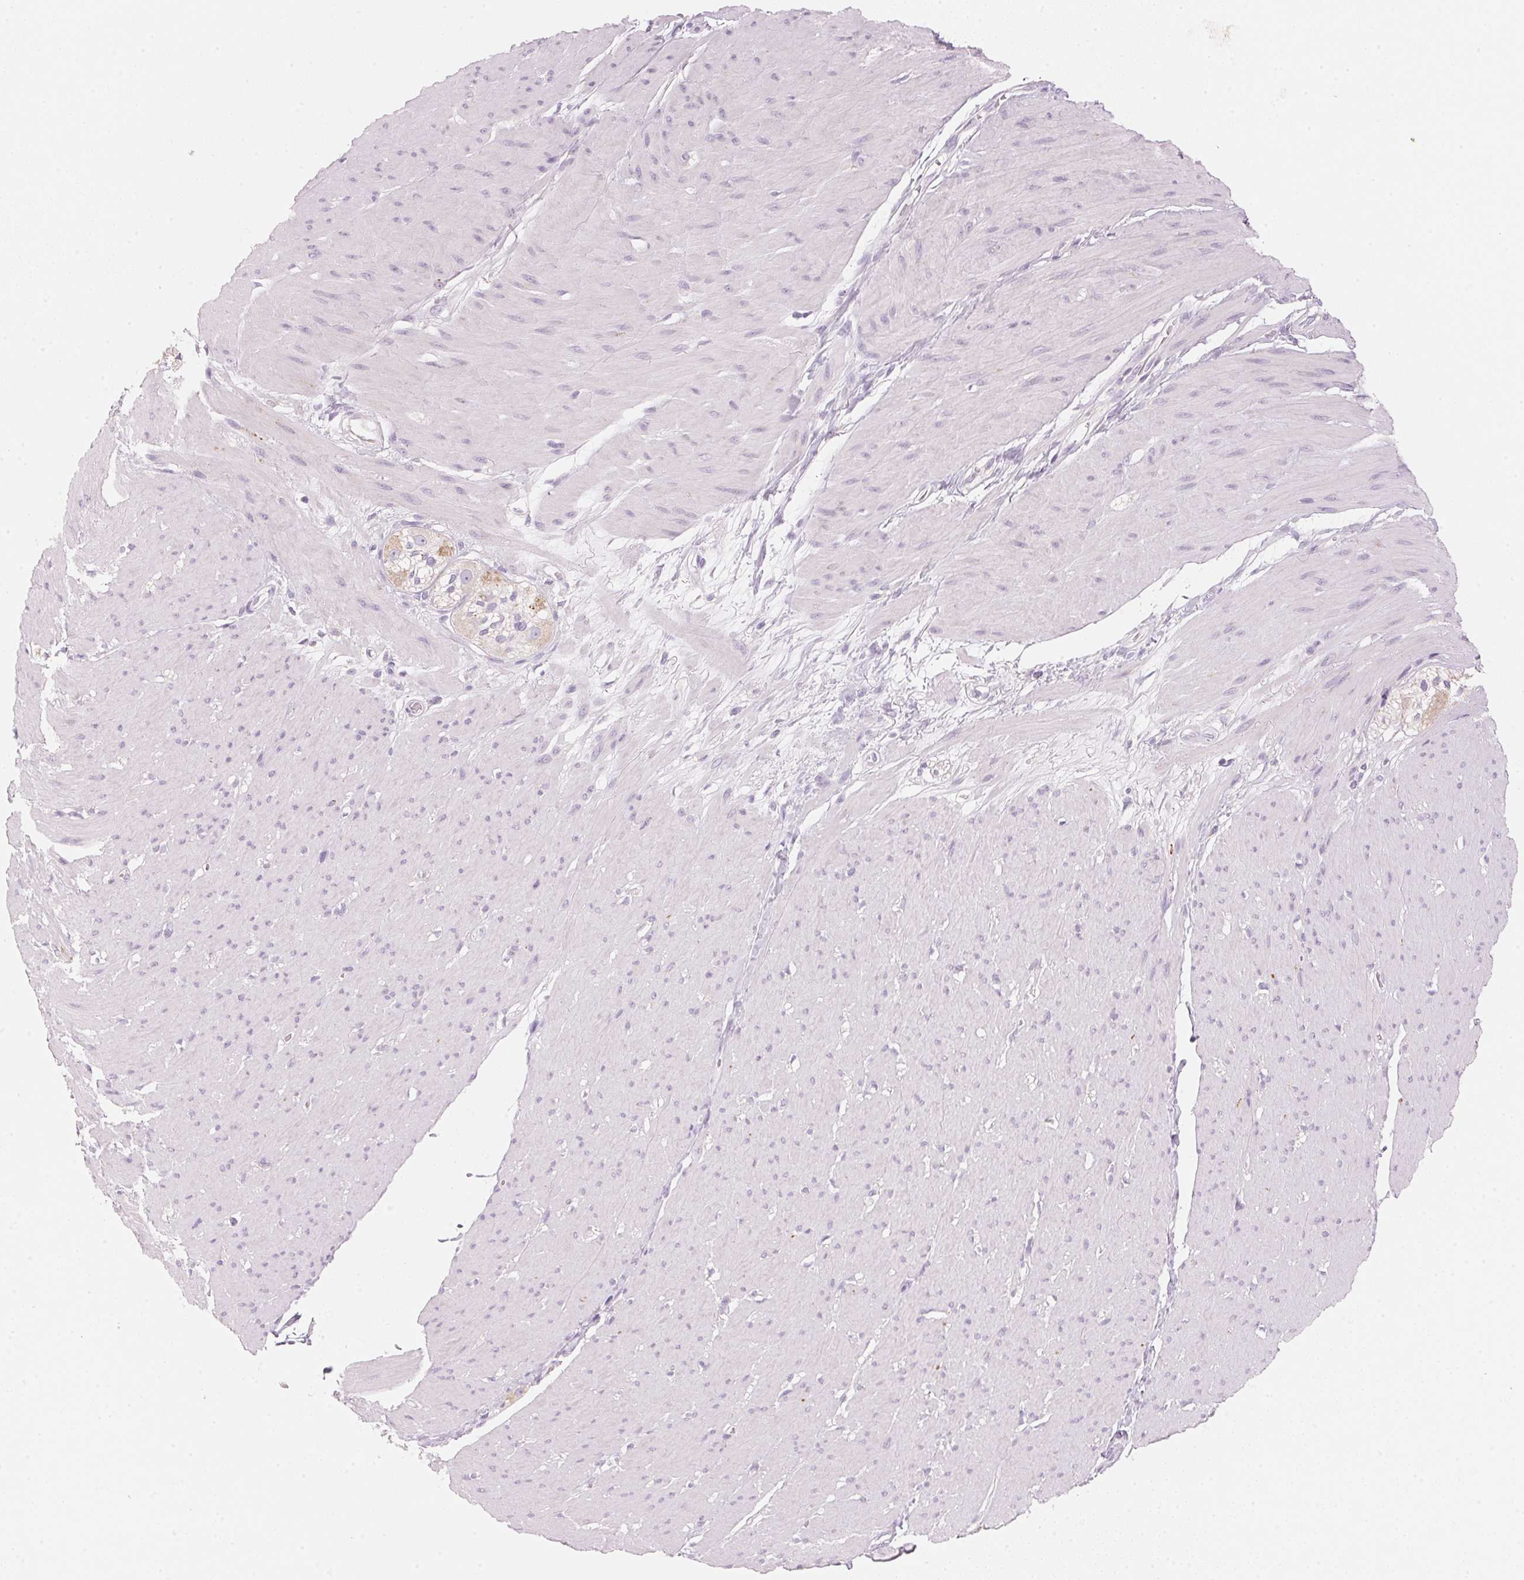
{"staining": {"intensity": "negative", "quantity": "none", "location": "none"}, "tissue": "smooth muscle", "cell_type": "Smooth muscle cells", "image_type": "normal", "snomed": [{"axis": "morphology", "description": "Normal tissue, NOS"}, {"axis": "topography", "description": "Smooth muscle"}, {"axis": "topography", "description": "Rectum"}], "caption": "Immunohistochemical staining of unremarkable human smooth muscle demonstrates no significant staining in smooth muscle cells.", "gene": "HOXB13", "patient": {"sex": "male", "age": 53}}